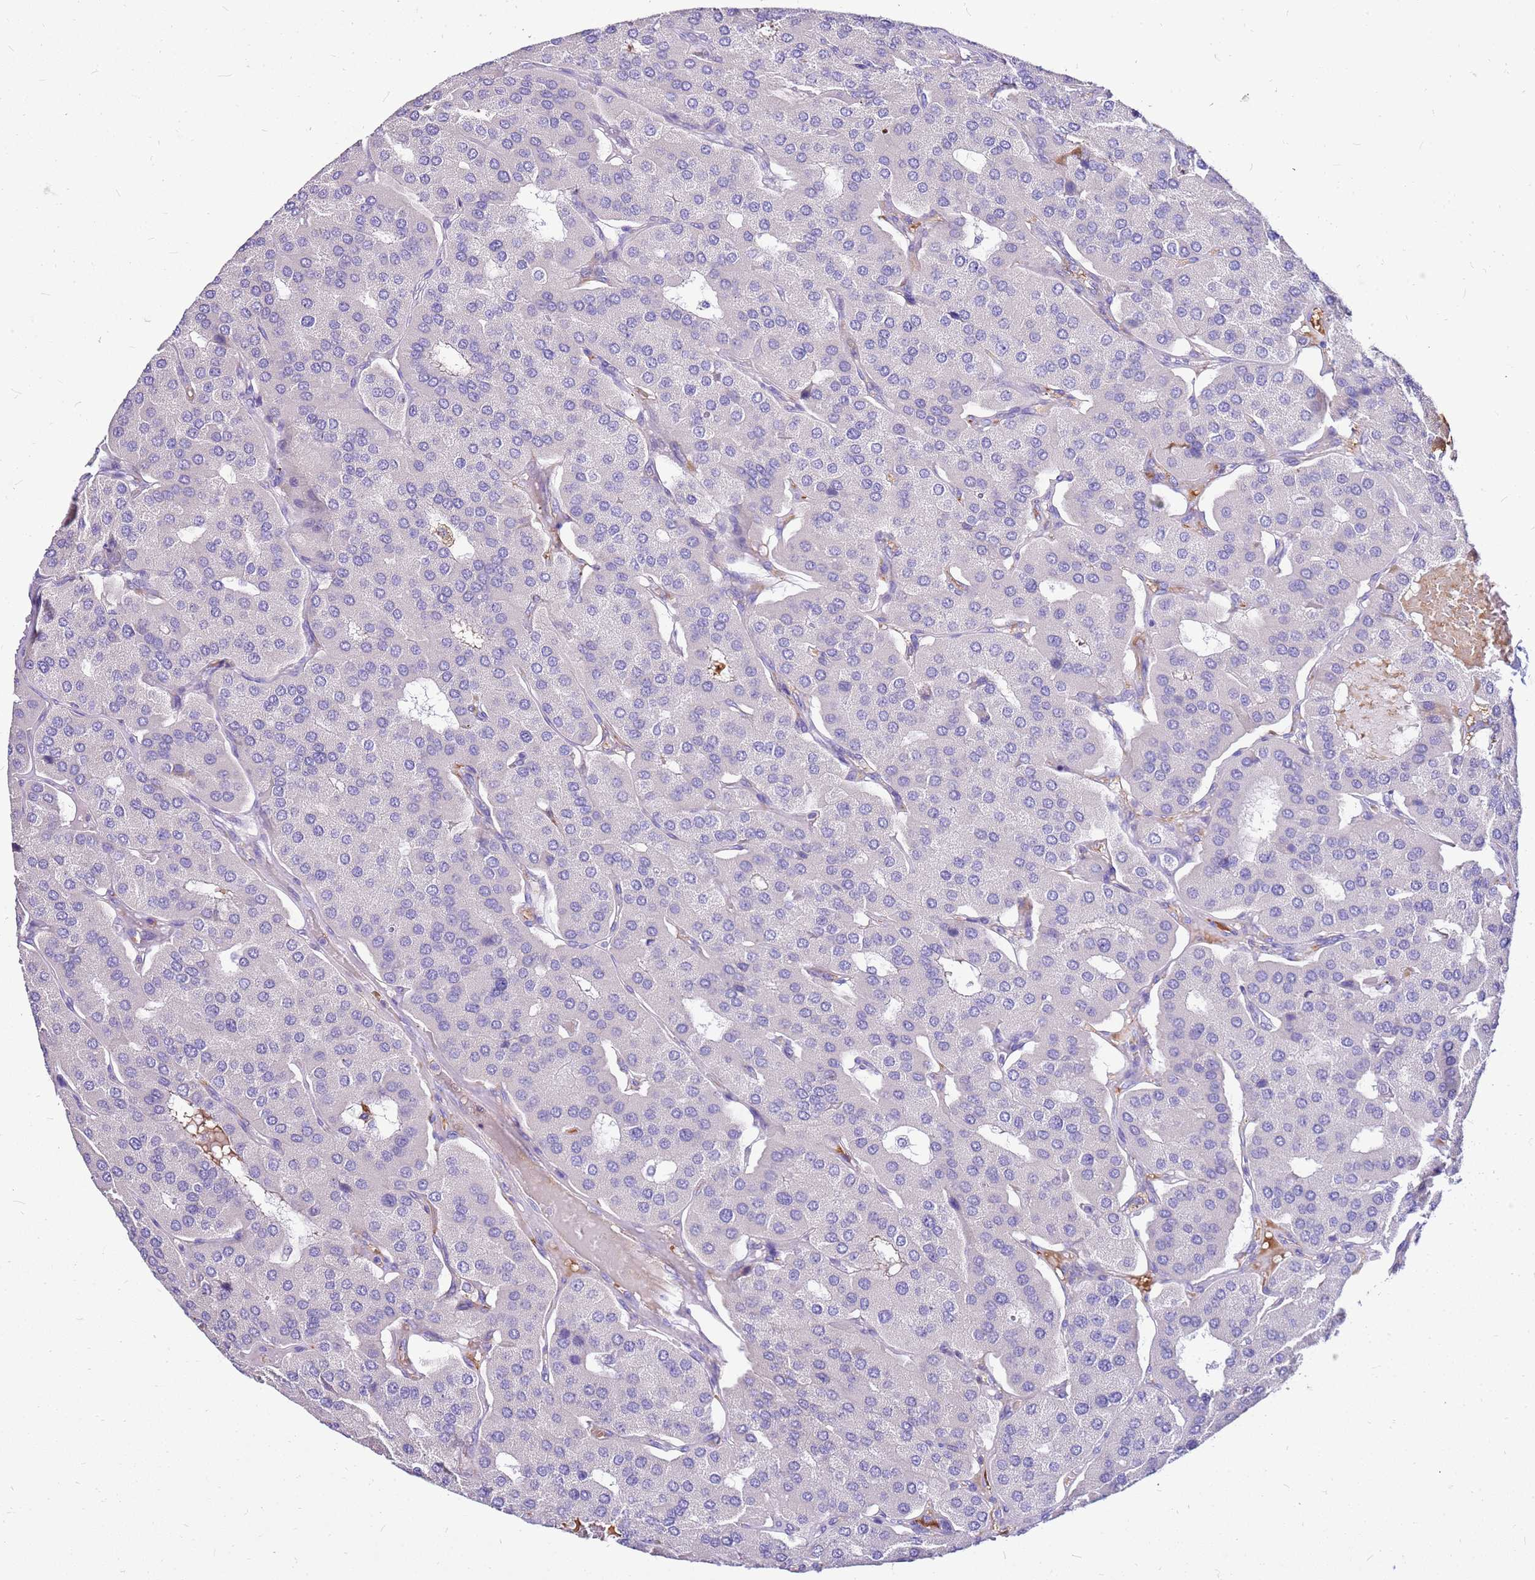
{"staining": {"intensity": "negative", "quantity": "none", "location": "none"}, "tissue": "parathyroid gland", "cell_type": "Glandular cells", "image_type": "normal", "snomed": [{"axis": "morphology", "description": "Normal tissue, NOS"}, {"axis": "morphology", "description": "Adenoma, NOS"}, {"axis": "topography", "description": "Parathyroid gland"}], "caption": "Immunohistochemistry photomicrograph of benign parathyroid gland: parathyroid gland stained with DAB (3,3'-diaminobenzidine) exhibits no significant protein expression in glandular cells.", "gene": "DCDC2B", "patient": {"sex": "female", "age": 86}}